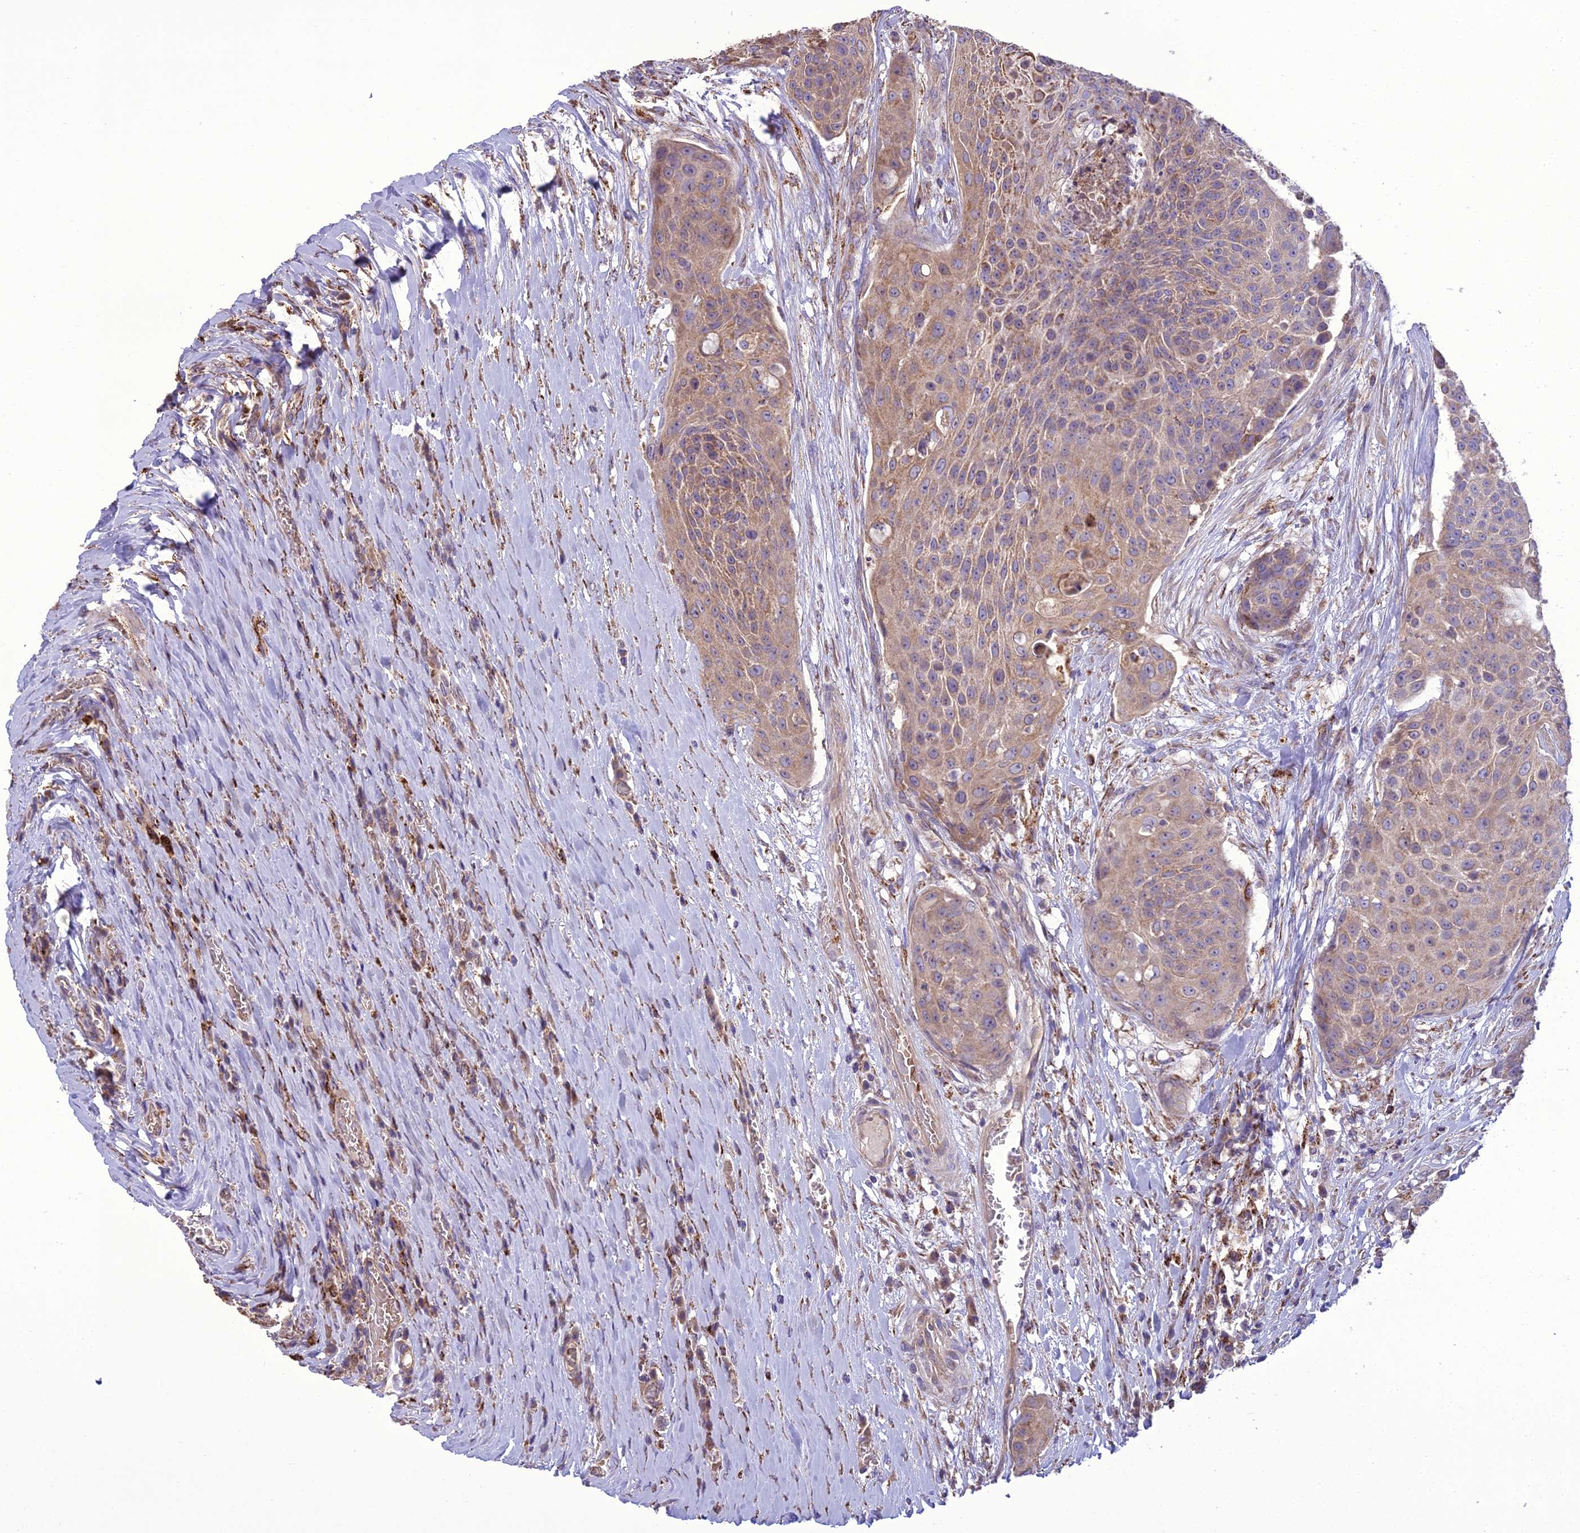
{"staining": {"intensity": "moderate", "quantity": ">75%", "location": "cytoplasmic/membranous"}, "tissue": "urothelial cancer", "cell_type": "Tumor cells", "image_type": "cancer", "snomed": [{"axis": "morphology", "description": "Urothelial carcinoma, High grade"}, {"axis": "topography", "description": "Urinary bladder"}], "caption": "About >75% of tumor cells in human urothelial cancer display moderate cytoplasmic/membranous protein expression as visualized by brown immunohistochemical staining.", "gene": "TBC1D24", "patient": {"sex": "female", "age": 63}}